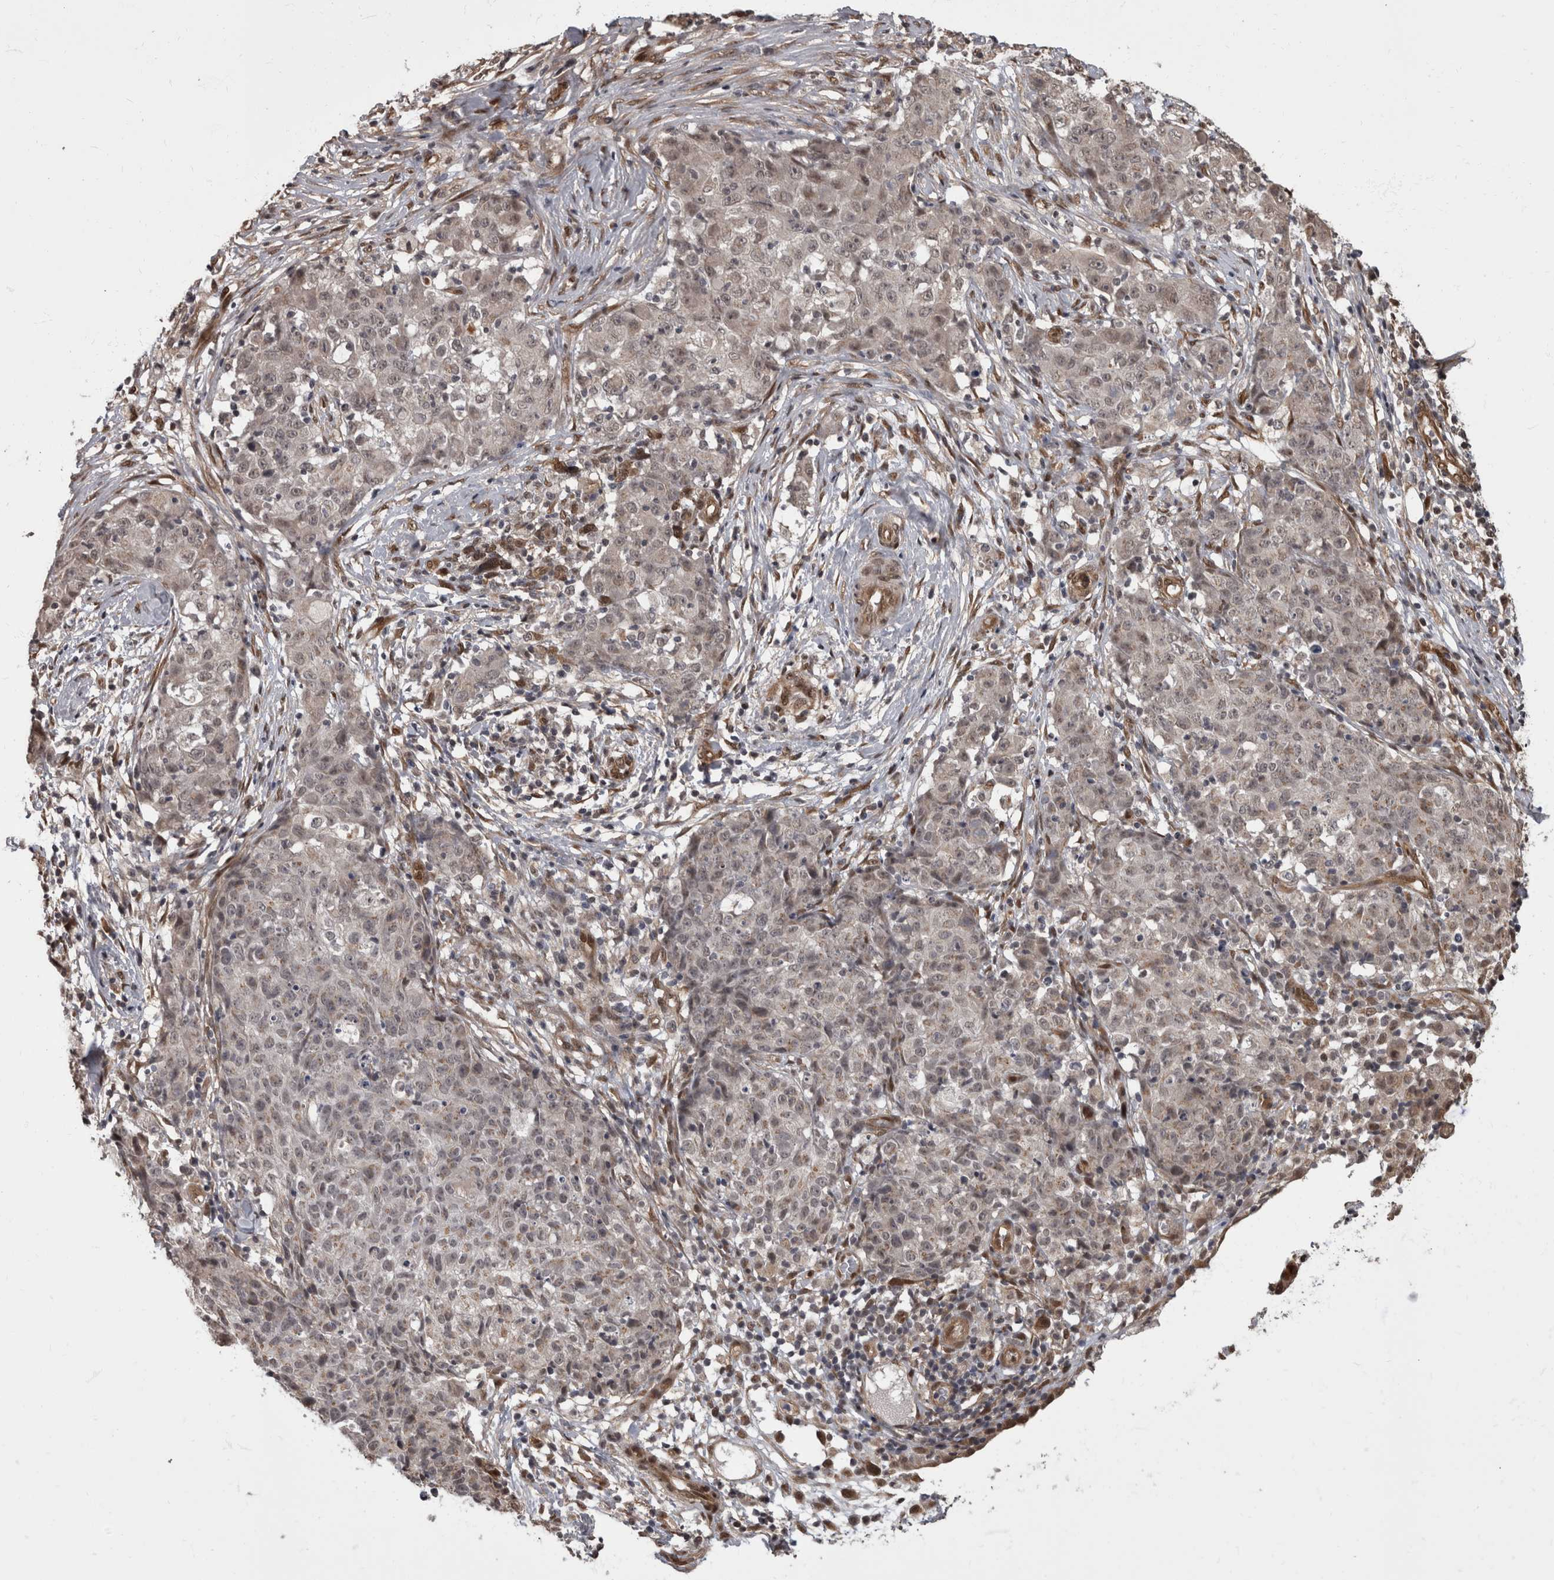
{"staining": {"intensity": "weak", "quantity": "<25%", "location": "nuclear"}, "tissue": "ovarian cancer", "cell_type": "Tumor cells", "image_type": "cancer", "snomed": [{"axis": "morphology", "description": "Carcinoma, endometroid"}, {"axis": "topography", "description": "Ovary"}], "caption": "Ovarian endometroid carcinoma stained for a protein using immunohistochemistry (IHC) displays no positivity tumor cells.", "gene": "AKT3", "patient": {"sex": "female", "age": 42}}